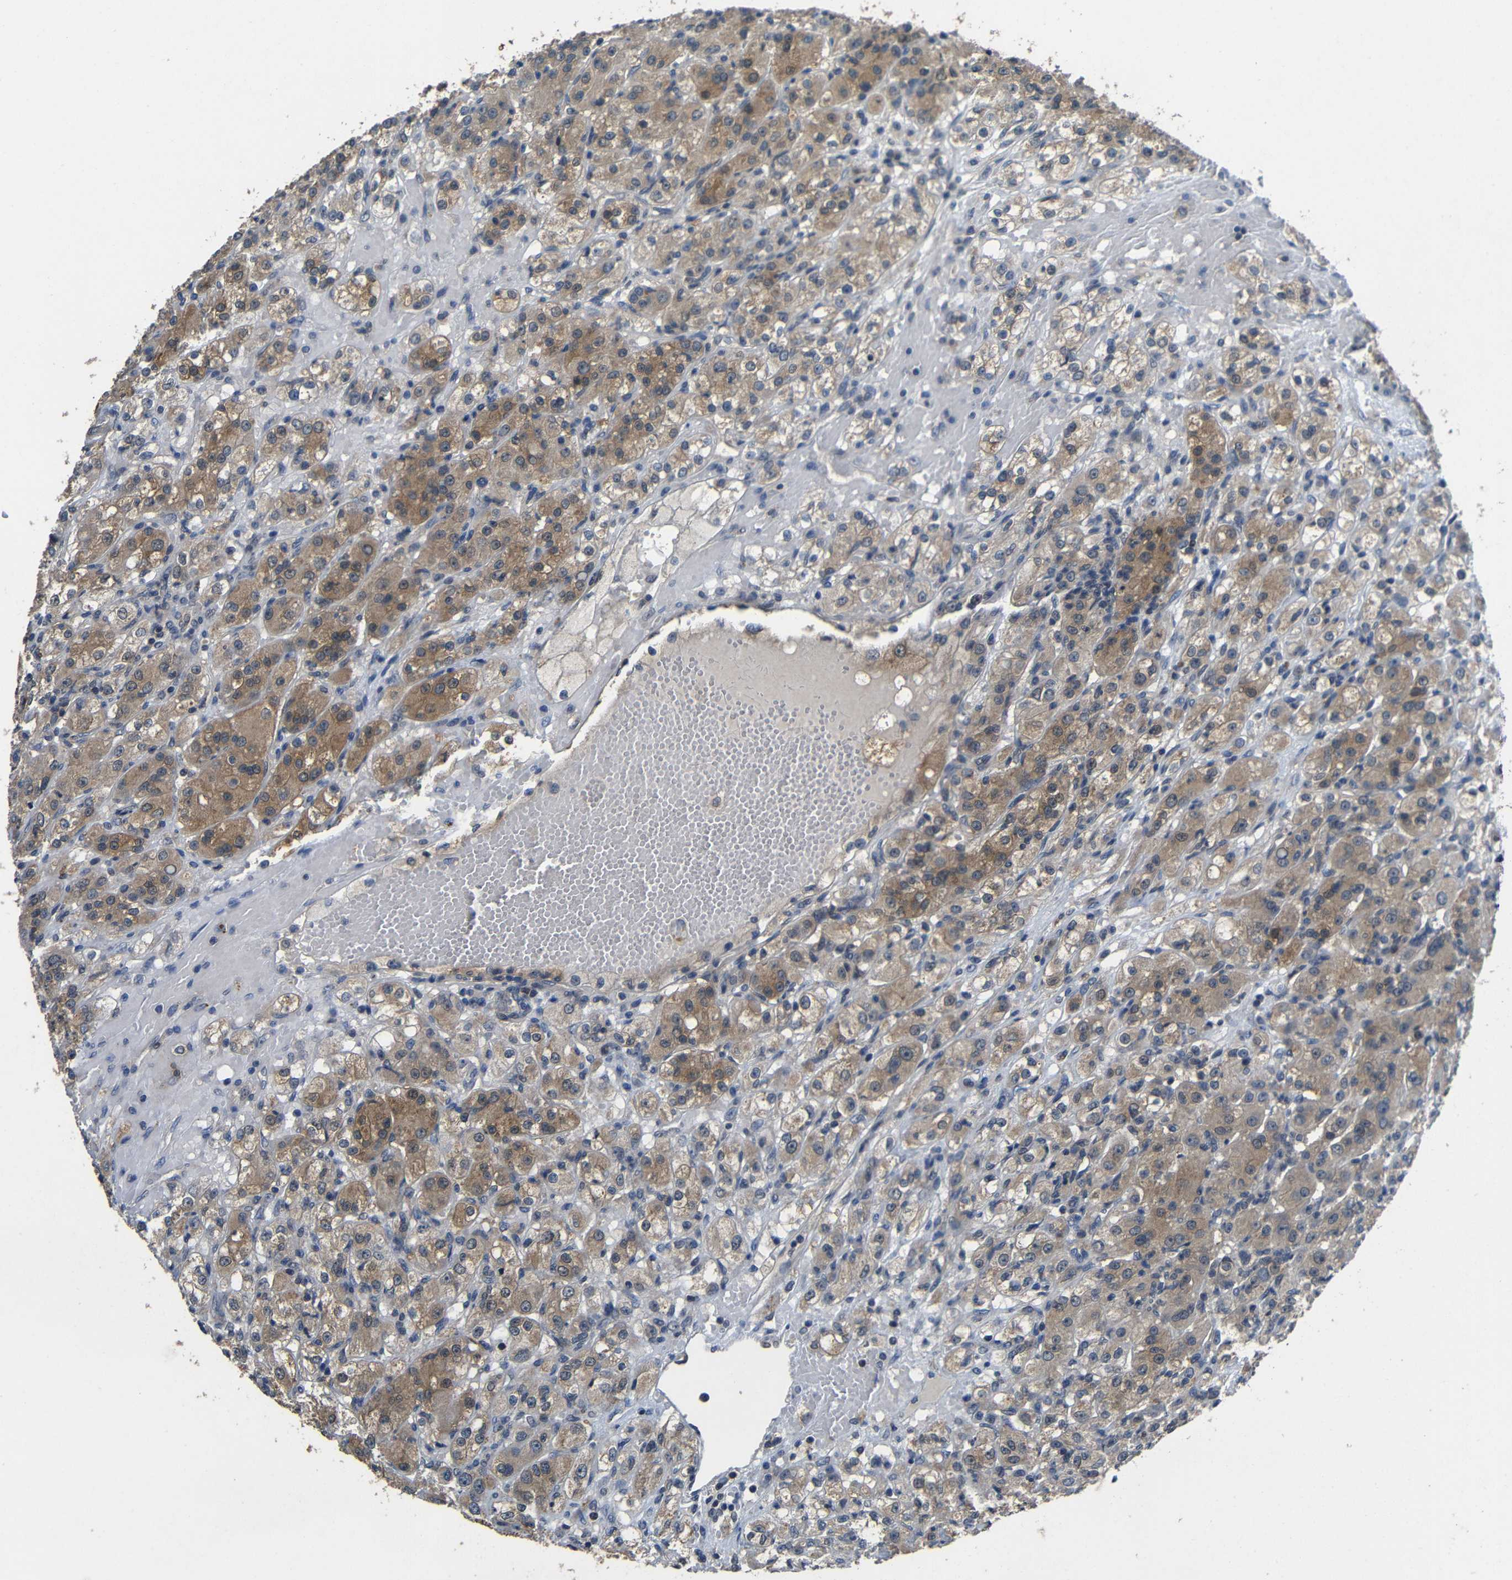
{"staining": {"intensity": "moderate", "quantity": ">75%", "location": "cytoplasmic/membranous"}, "tissue": "renal cancer", "cell_type": "Tumor cells", "image_type": "cancer", "snomed": [{"axis": "morphology", "description": "Normal tissue, NOS"}, {"axis": "morphology", "description": "Adenocarcinoma, NOS"}, {"axis": "topography", "description": "Kidney"}], "caption": "Moderate cytoplasmic/membranous staining for a protein is seen in about >75% of tumor cells of renal adenocarcinoma using IHC.", "gene": "C6orf89", "patient": {"sex": "male", "age": 61}}